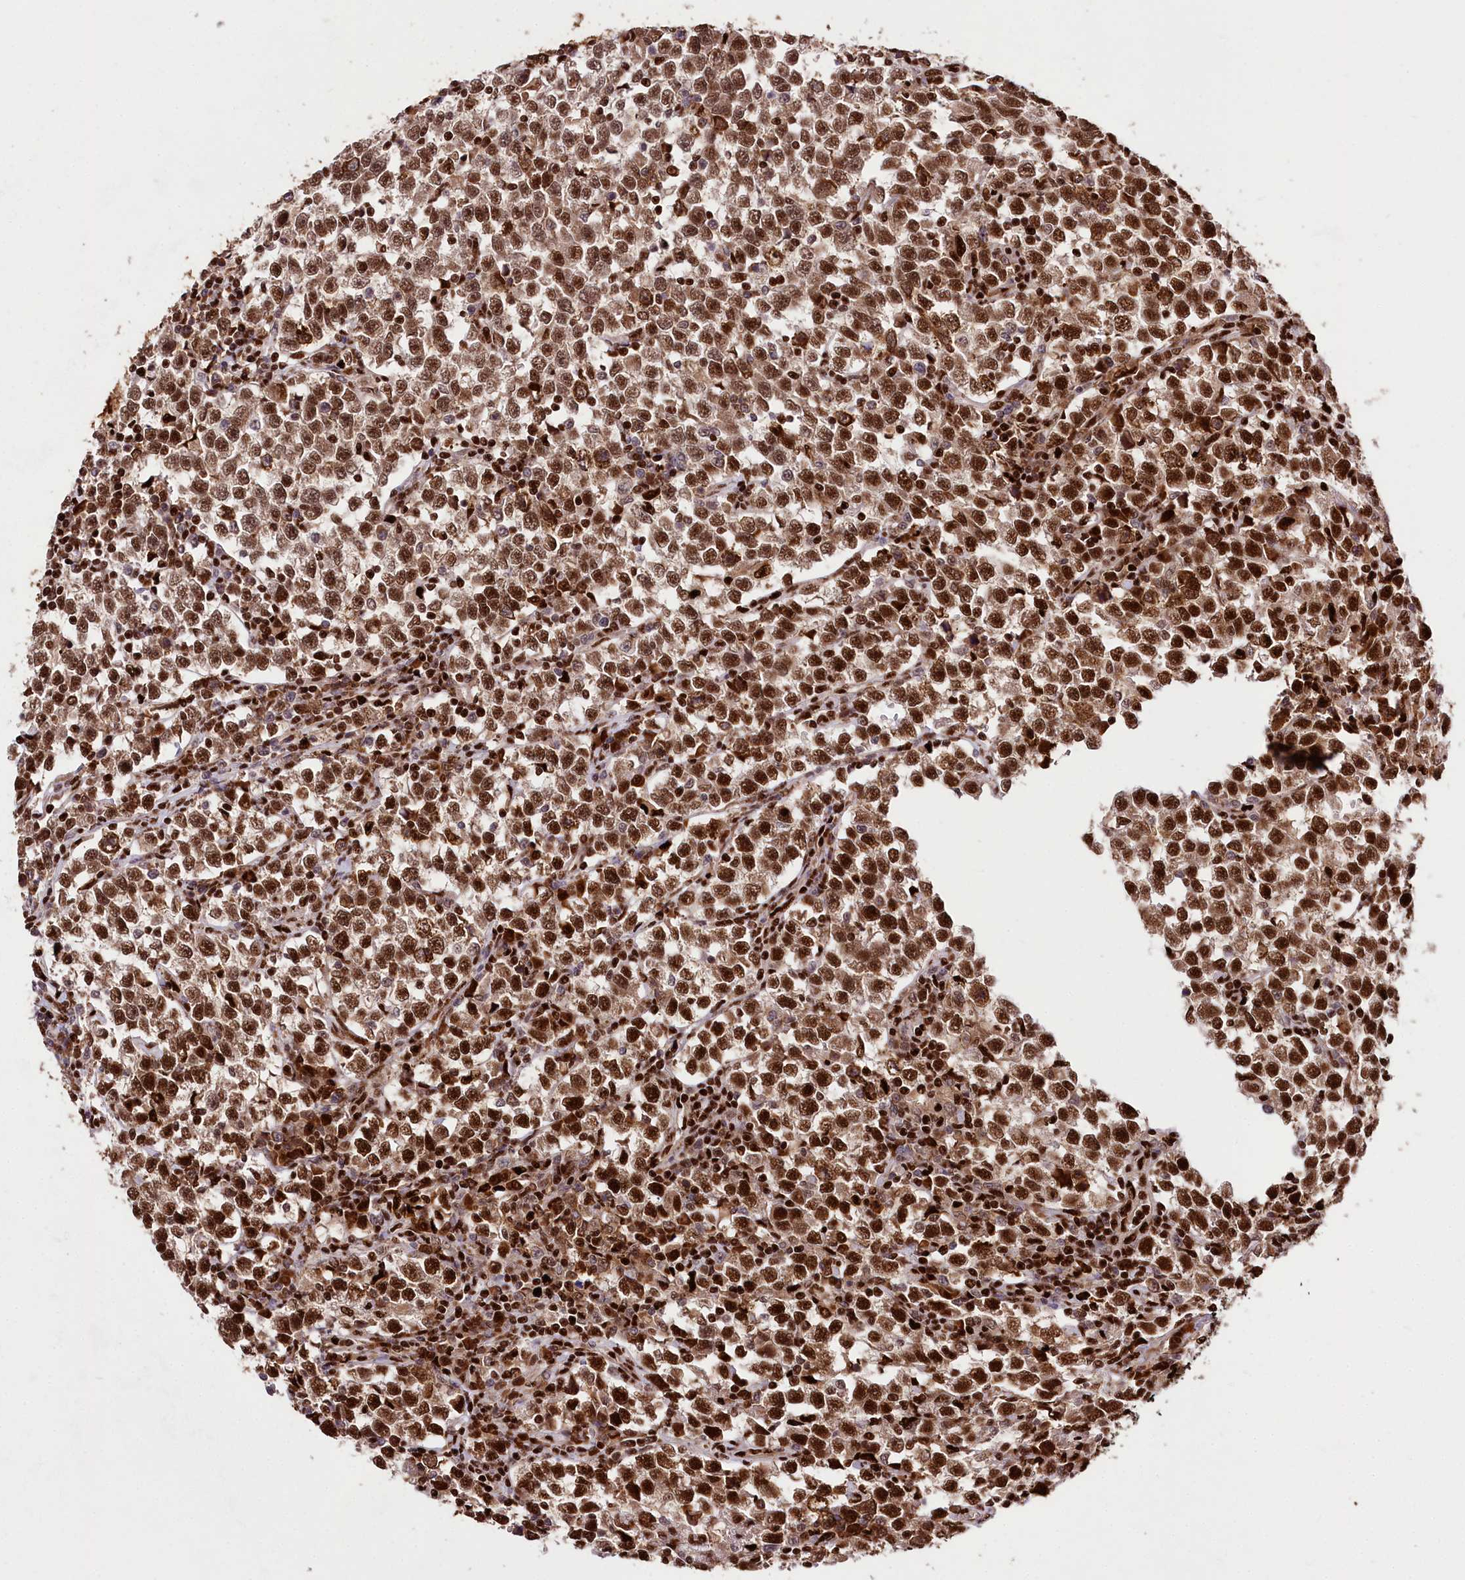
{"staining": {"intensity": "strong", "quantity": ">75%", "location": "nuclear"}, "tissue": "testis cancer", "cell_type": "Tumor cells", "image_type": "cancer", "snomed": [{"axis": "morphology", "description": "Normal tissue, NOS"}, {"axis": "morphology", "description": "Seminoma, NOS"}, {"axis": "topography", "description": "Testis"}], "caption": "This photomicrograph demonstrates immunohistochemistry staining of testis seminoma, with high strong nuclear expression in about >75% of tumor cells.", "gene": "FIGN", "patient": {"sex": "male", "age": 43}}